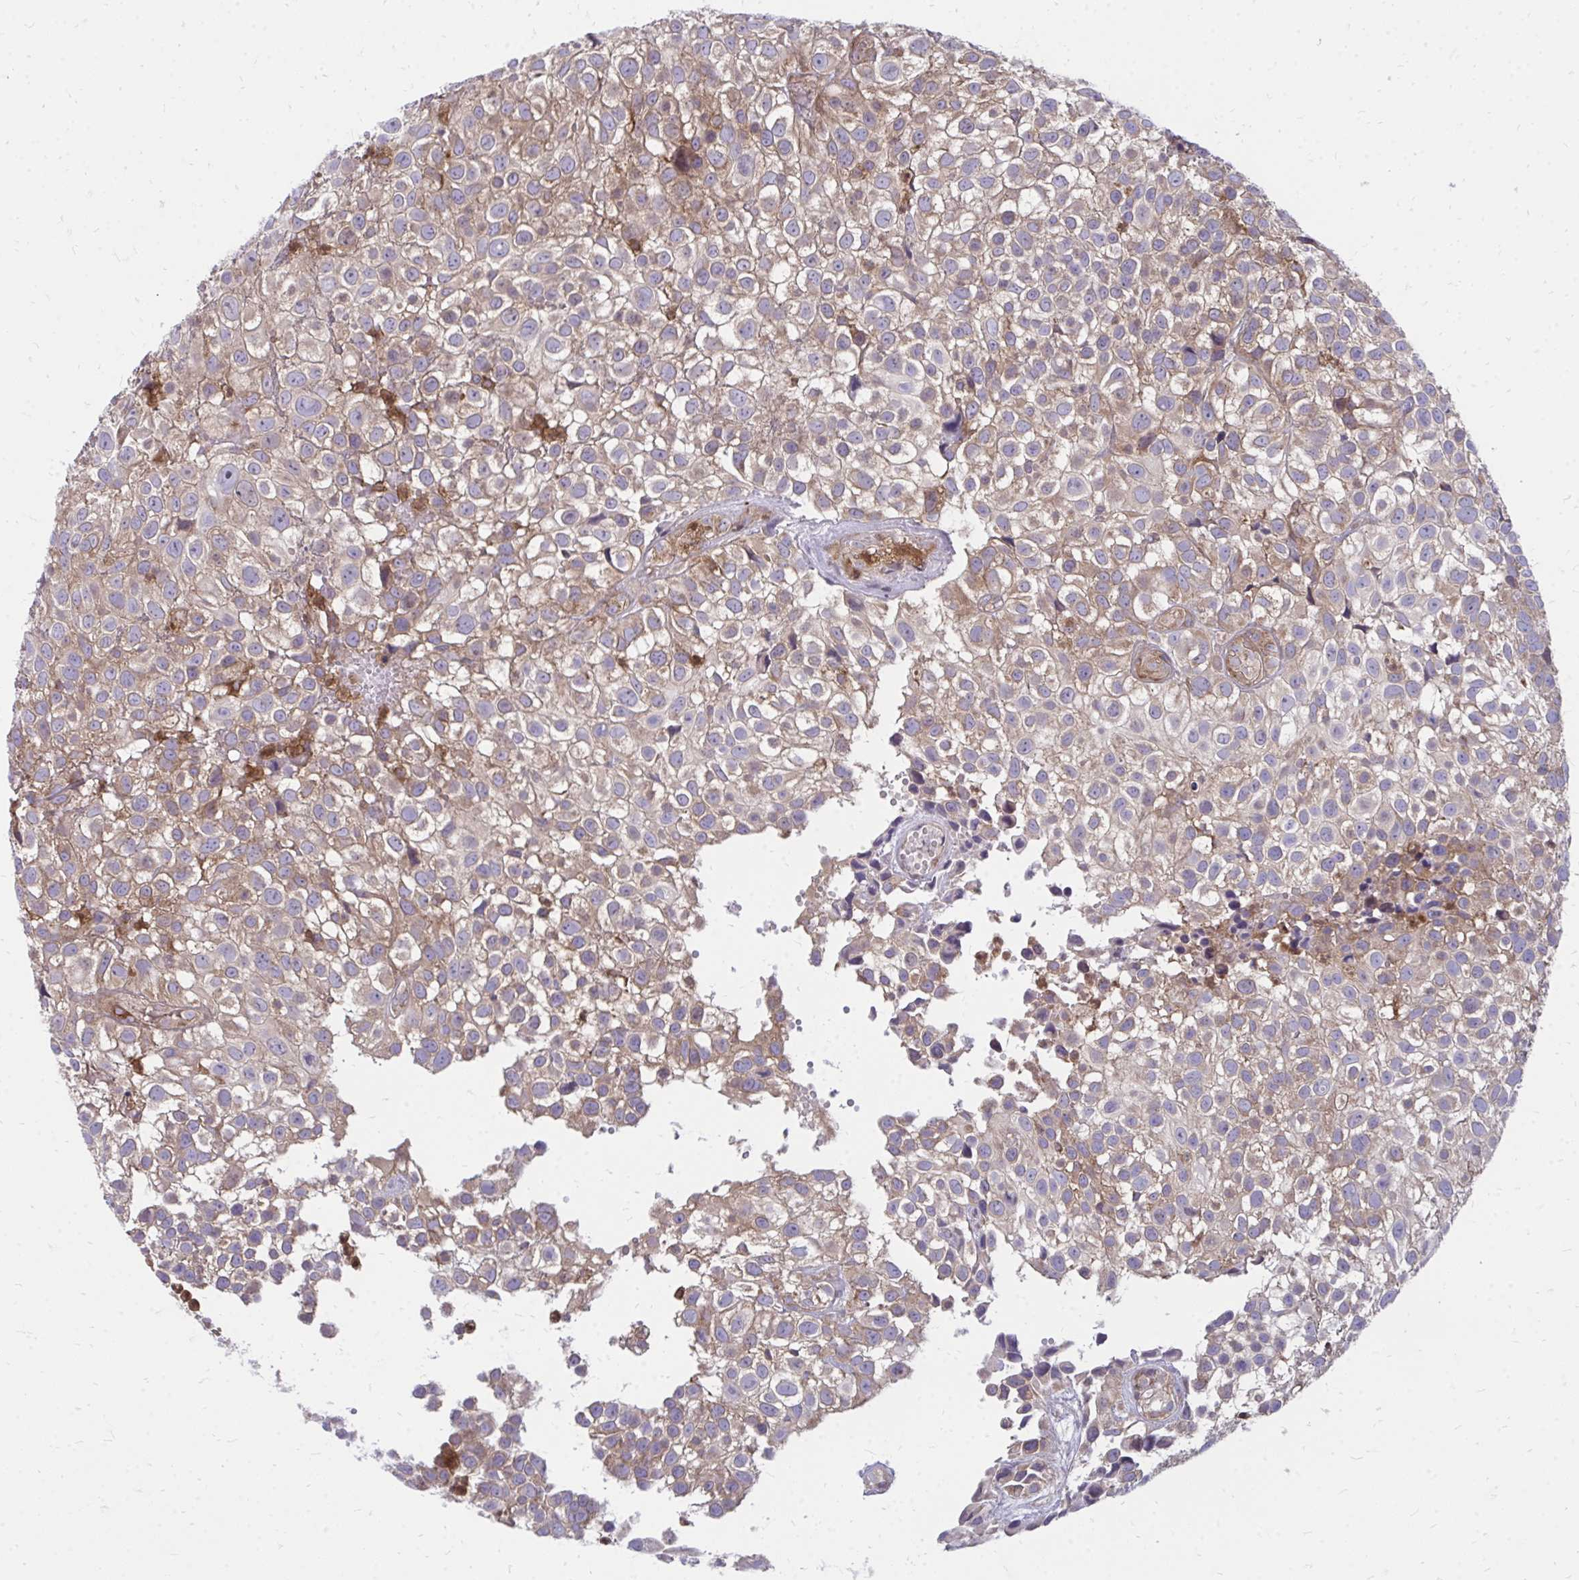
{"staining": {"intensity": "weak", "quantity": ">75%", "location": "cytoplasmic/membranous"}, "tissue": "urothelial cancer", "cell_type": "Tumor cells", "image_type": "cancer", "snomed": [{"axis": "morphology", "description": "Urothelial carcinoma, High grade"}, {"axis": "topography", "description": "Urinary bladder"}], "caption": "Tumor cells show weak cytoplasmic/membranous positivity in about >75% of cells in urothelial cancer. (brown staining indicates protein expression, while blue staining denotes nuclei).", "gene": "ASAP1", "patient": {"sex": "male", "age": 56}}